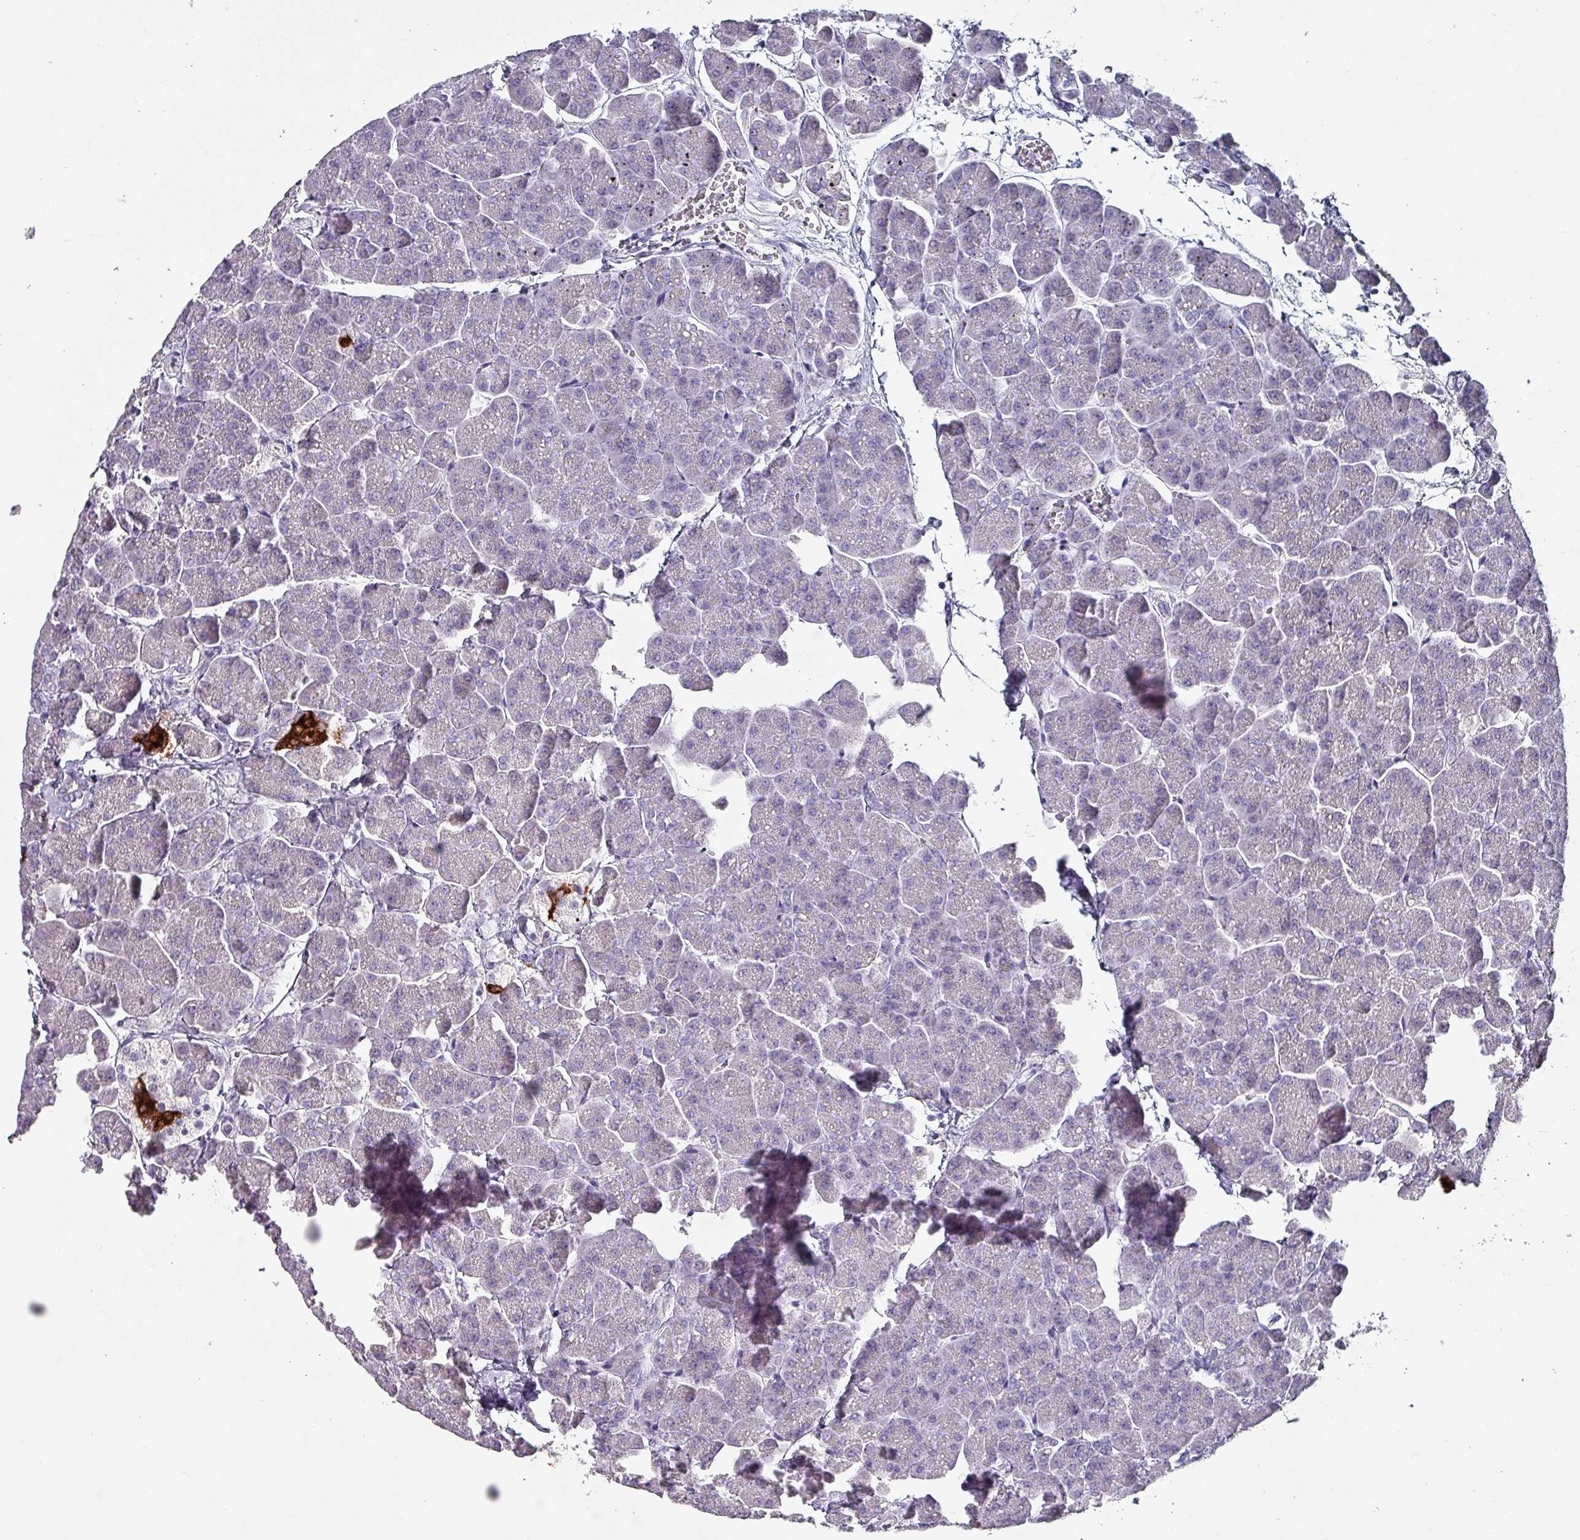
{"staining": {"intensity": "negative", "quantity": "none", "location": "none"}, "tissue": "pancreas", "cell_type": "Exocrine glandular cells", "image_type": "normal", "snomed": [{"axis": "morphology", "description": "Normal tissue, NOS"}, {"axis": "topography", "description": "Pancreas"}, {"axis": "topography", "description": "Peripheral nerve tissue"}], "caption": "Immunohistochemistry (IHC) of unremarkable pancreas reveals no expression in exocrine glandular cells. Brightfield microscopy of immunohistochemistry stained with DAB (3,3'-diaminobenzidine) (brown) and hematoxylin (blue), captured at high magnification.", "gene": "INS", "patient": {"sex": "male", "age": 54}}